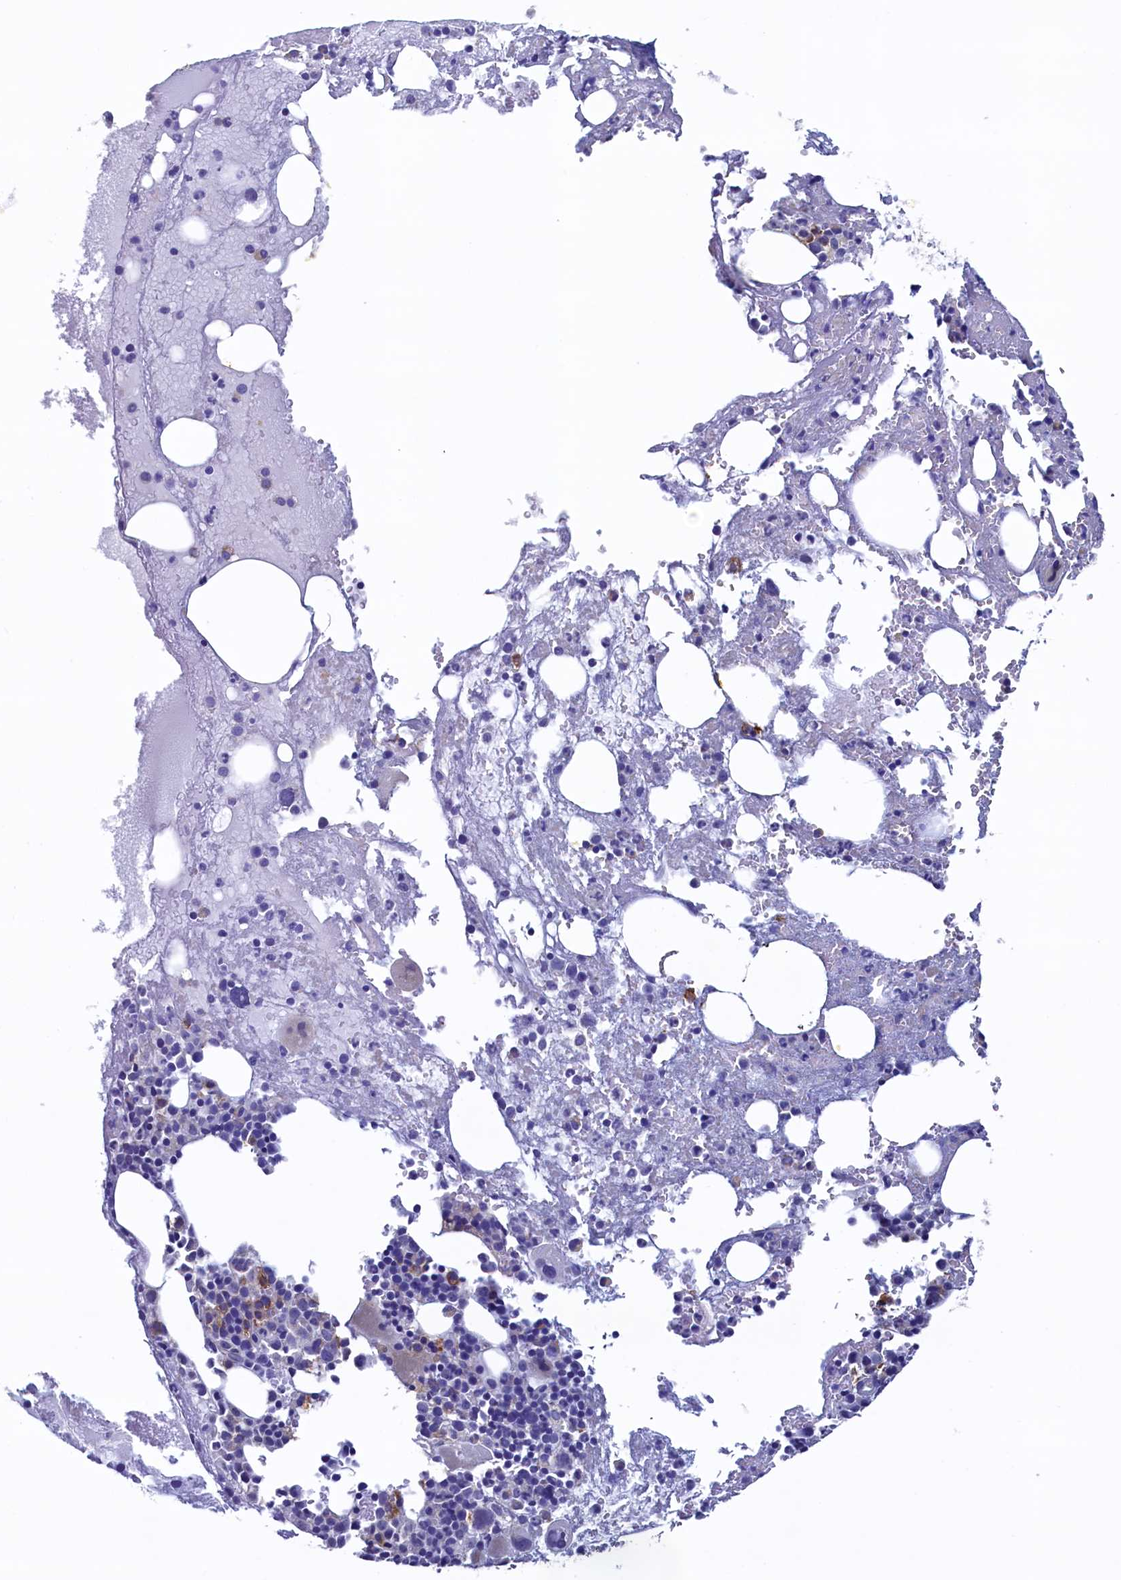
{"staining": {"intensity": "strong", "quantity": "<25%", "location": "cytoplasmic/membranous"}, "tissue": "bone marrow", "cell_type": "Hematopoietic cells", "image_type": "normal", "snomed": [{"axis": "morphology", "description": "Normal tissue, NOS"}, {"axis": "topography", "description": "Bone marrow"}], "caption": "Protein staining of normal bone marrow reveals strong cytoplasmic/membranous staining in approximately <25% of hematopoietic cells. Immunohistochemistry (ihc) stains the protein in brown and the nuclei are stained blue.", "gene": "CBLIF", "patient": {"sex": "male", "age": 61}}